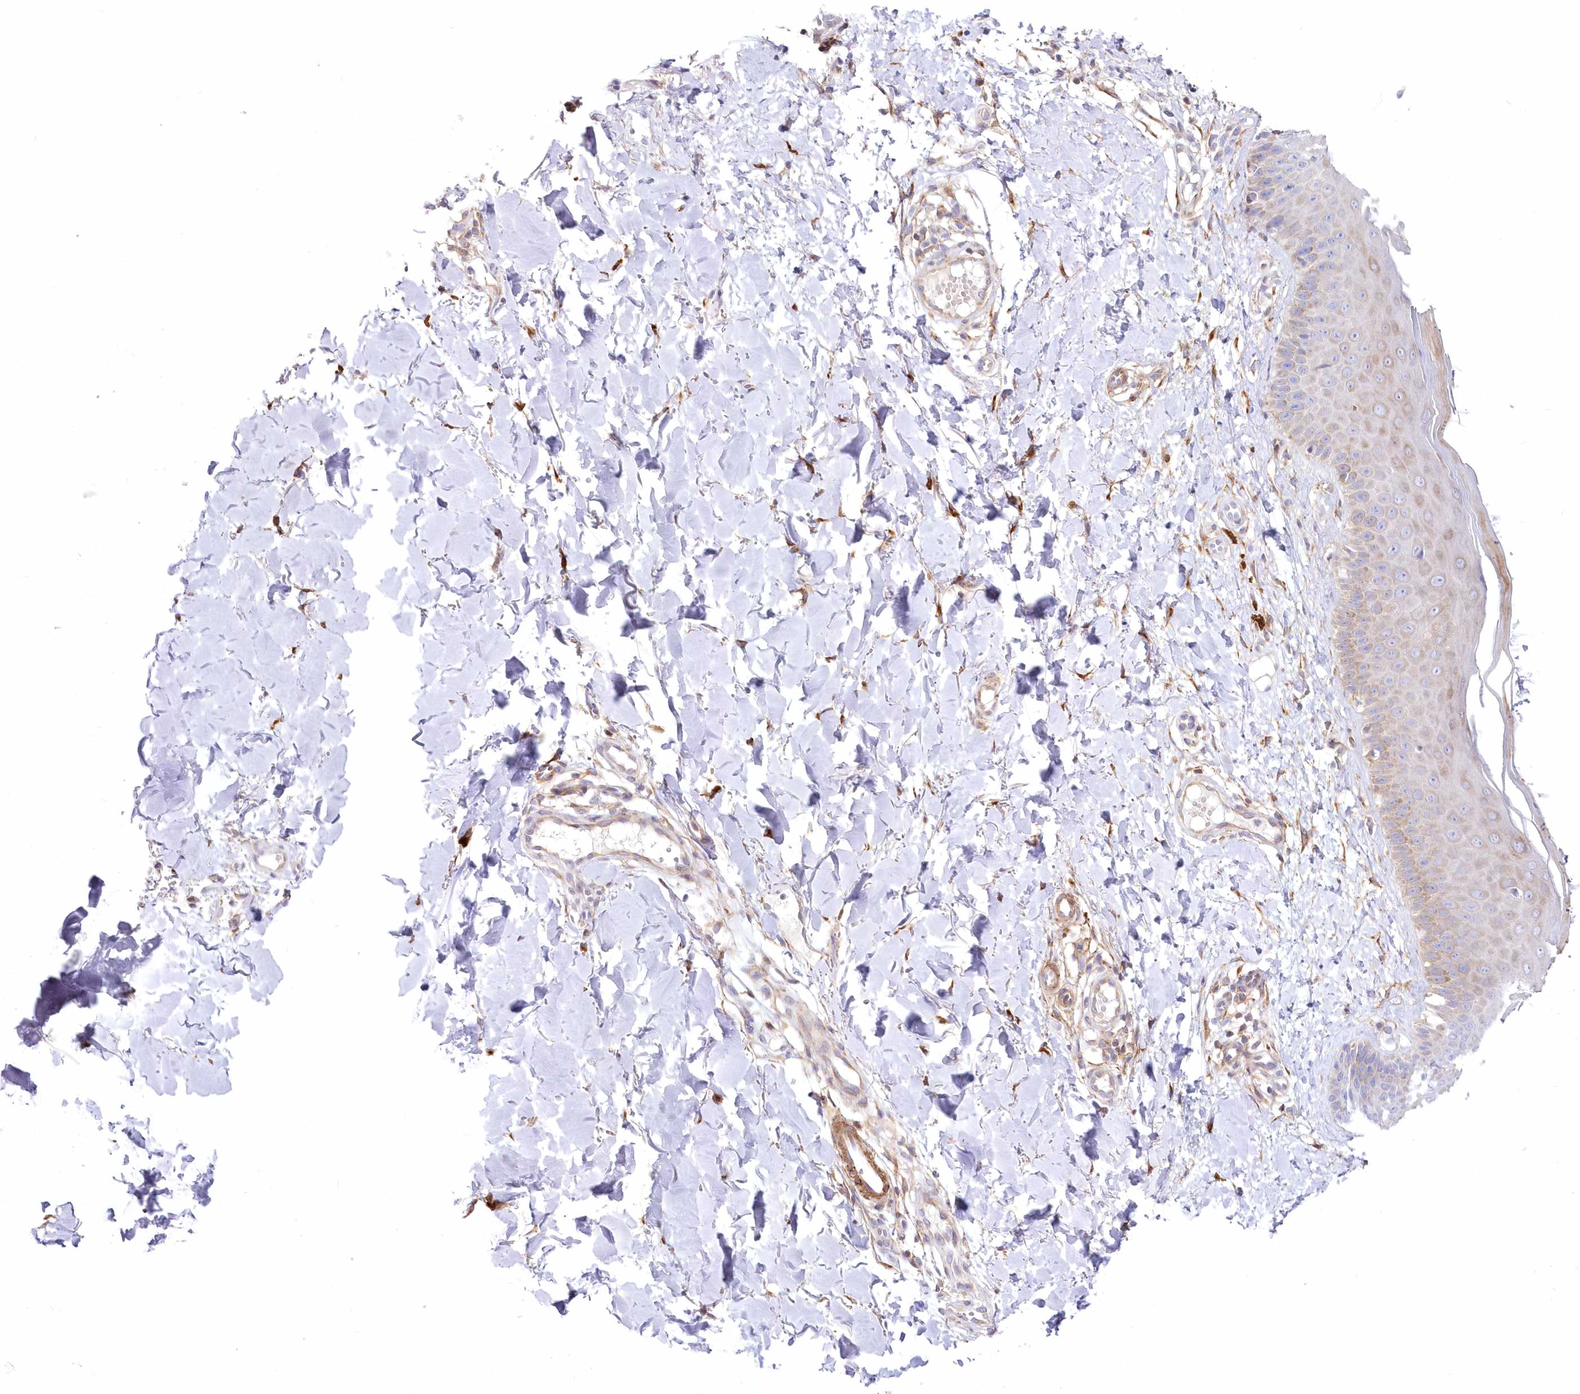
{"staining": {"intensity": "moderate", "quantity": "25%-75%", "location": "cytoplasmic/membranous"}, "tissue": "skin", "cell_type": "Fibroblasts", "image_type": "normal", "snomed": [{"axis": "morphology", "description": "Normal tissue, NOS"}, {"axis": "topography", "description": "Skin"}], "caption": "Normal skin shows moderate cytoplasmic/membranous staining in approximately 25%-75% of fibroblasts (DAB IHC, brown staining for protein, blue staining for nuclei)..", "gene": "ARFGEF3", "patient": {"sex": "male", "age": 52}}